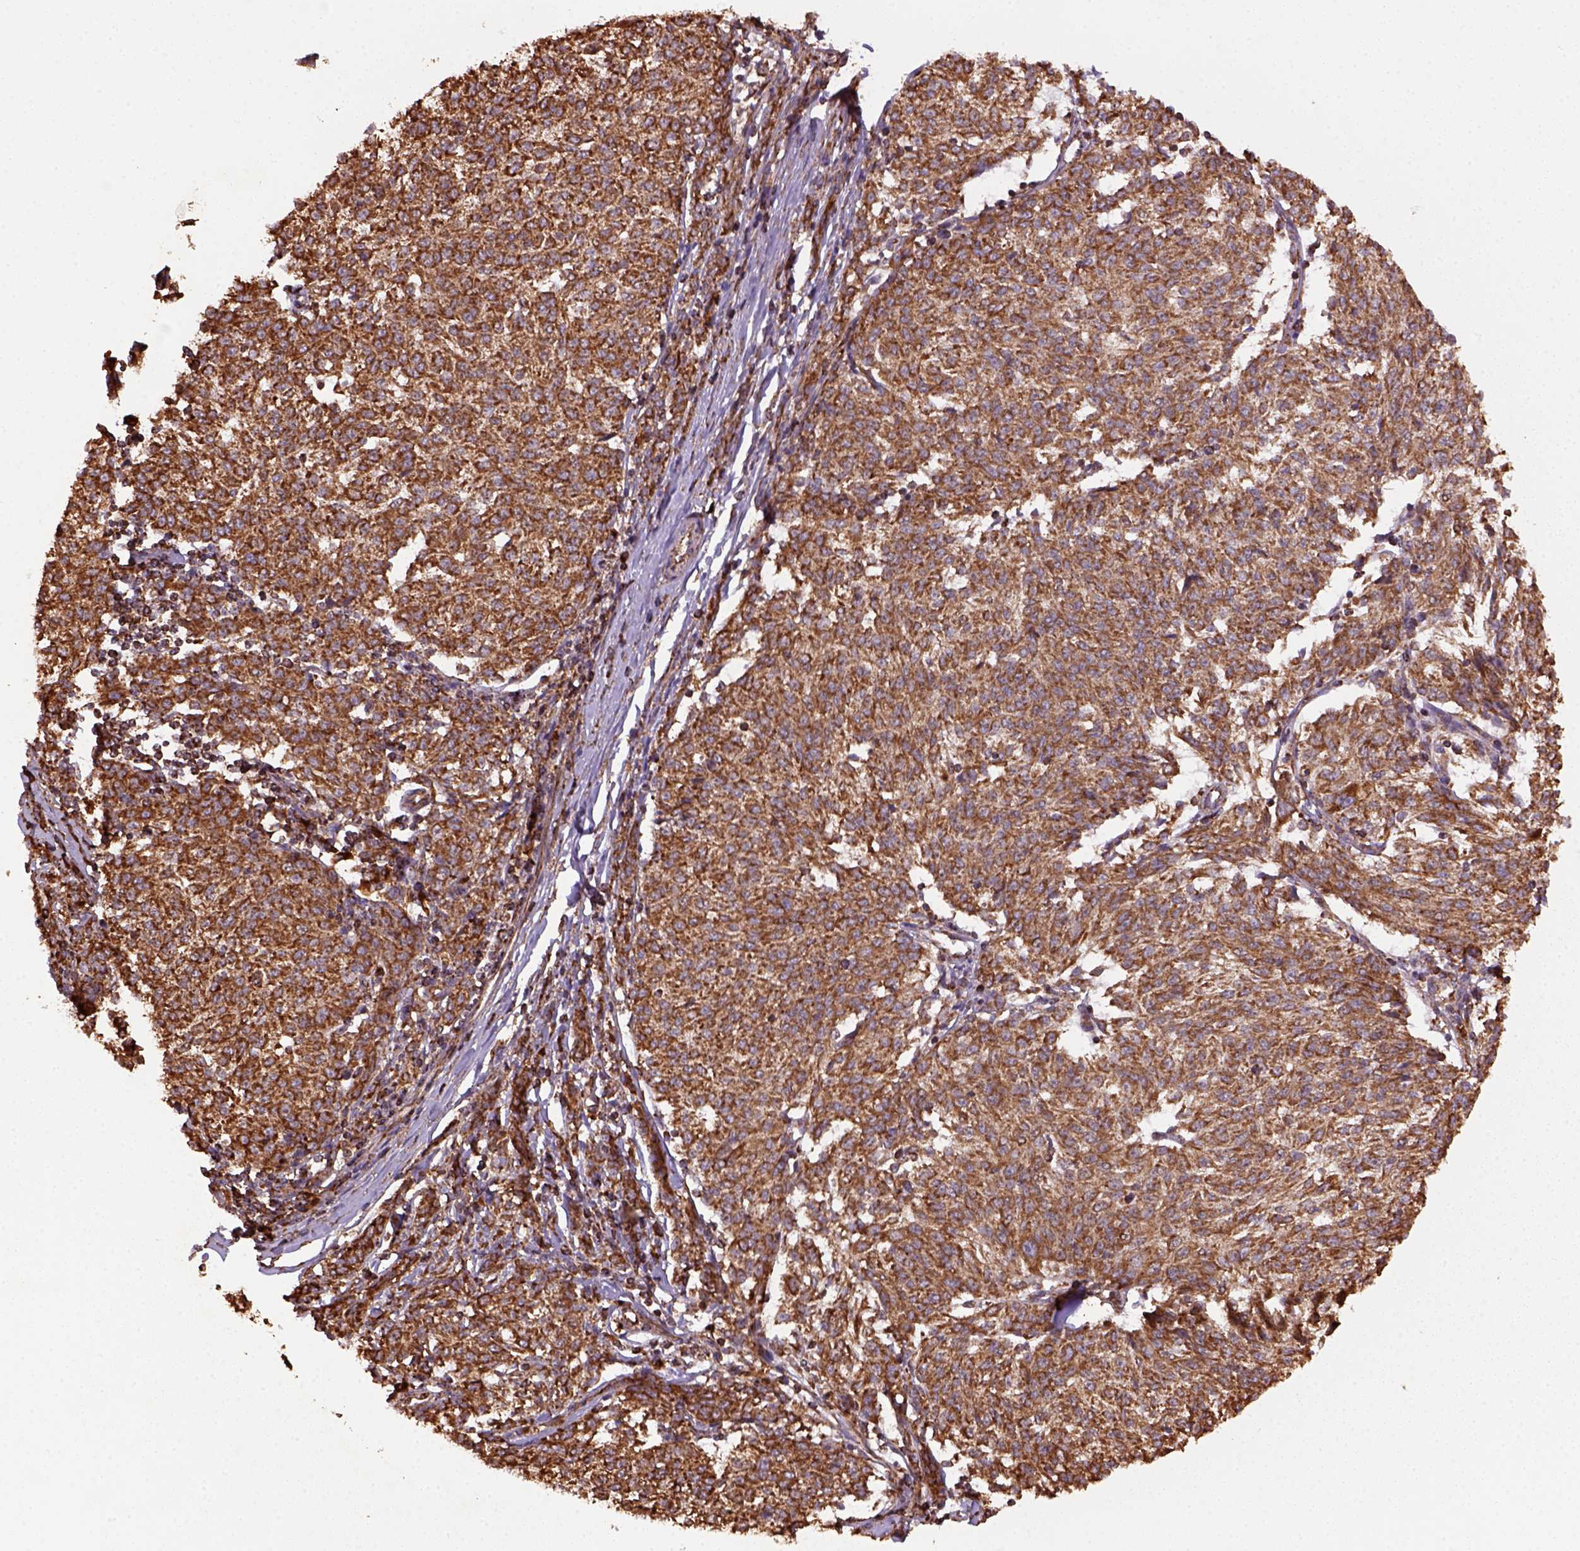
{"staining": {"intensity": "strong", "quantity": ">75%", "location": "cytoplasmic/membranous"}, "tissue": "melanoma", "cell_type": "Tumor cells", "image_type": "cancer", "snomed": [{"axis": "morphology", "description": "Malignant melanoma, NOS"}, {"axis": "topography", "description": "Skin"}], "caption": "DAB (3,3'-diaminobenzidine) immunohistochemical staining of human melanoma displays strong cytoplasmic/membranous protein staining in about >75% of tumor cells.", "gene": "MAPK8IP3", "patient": {"sex": "female", "age": 72}}